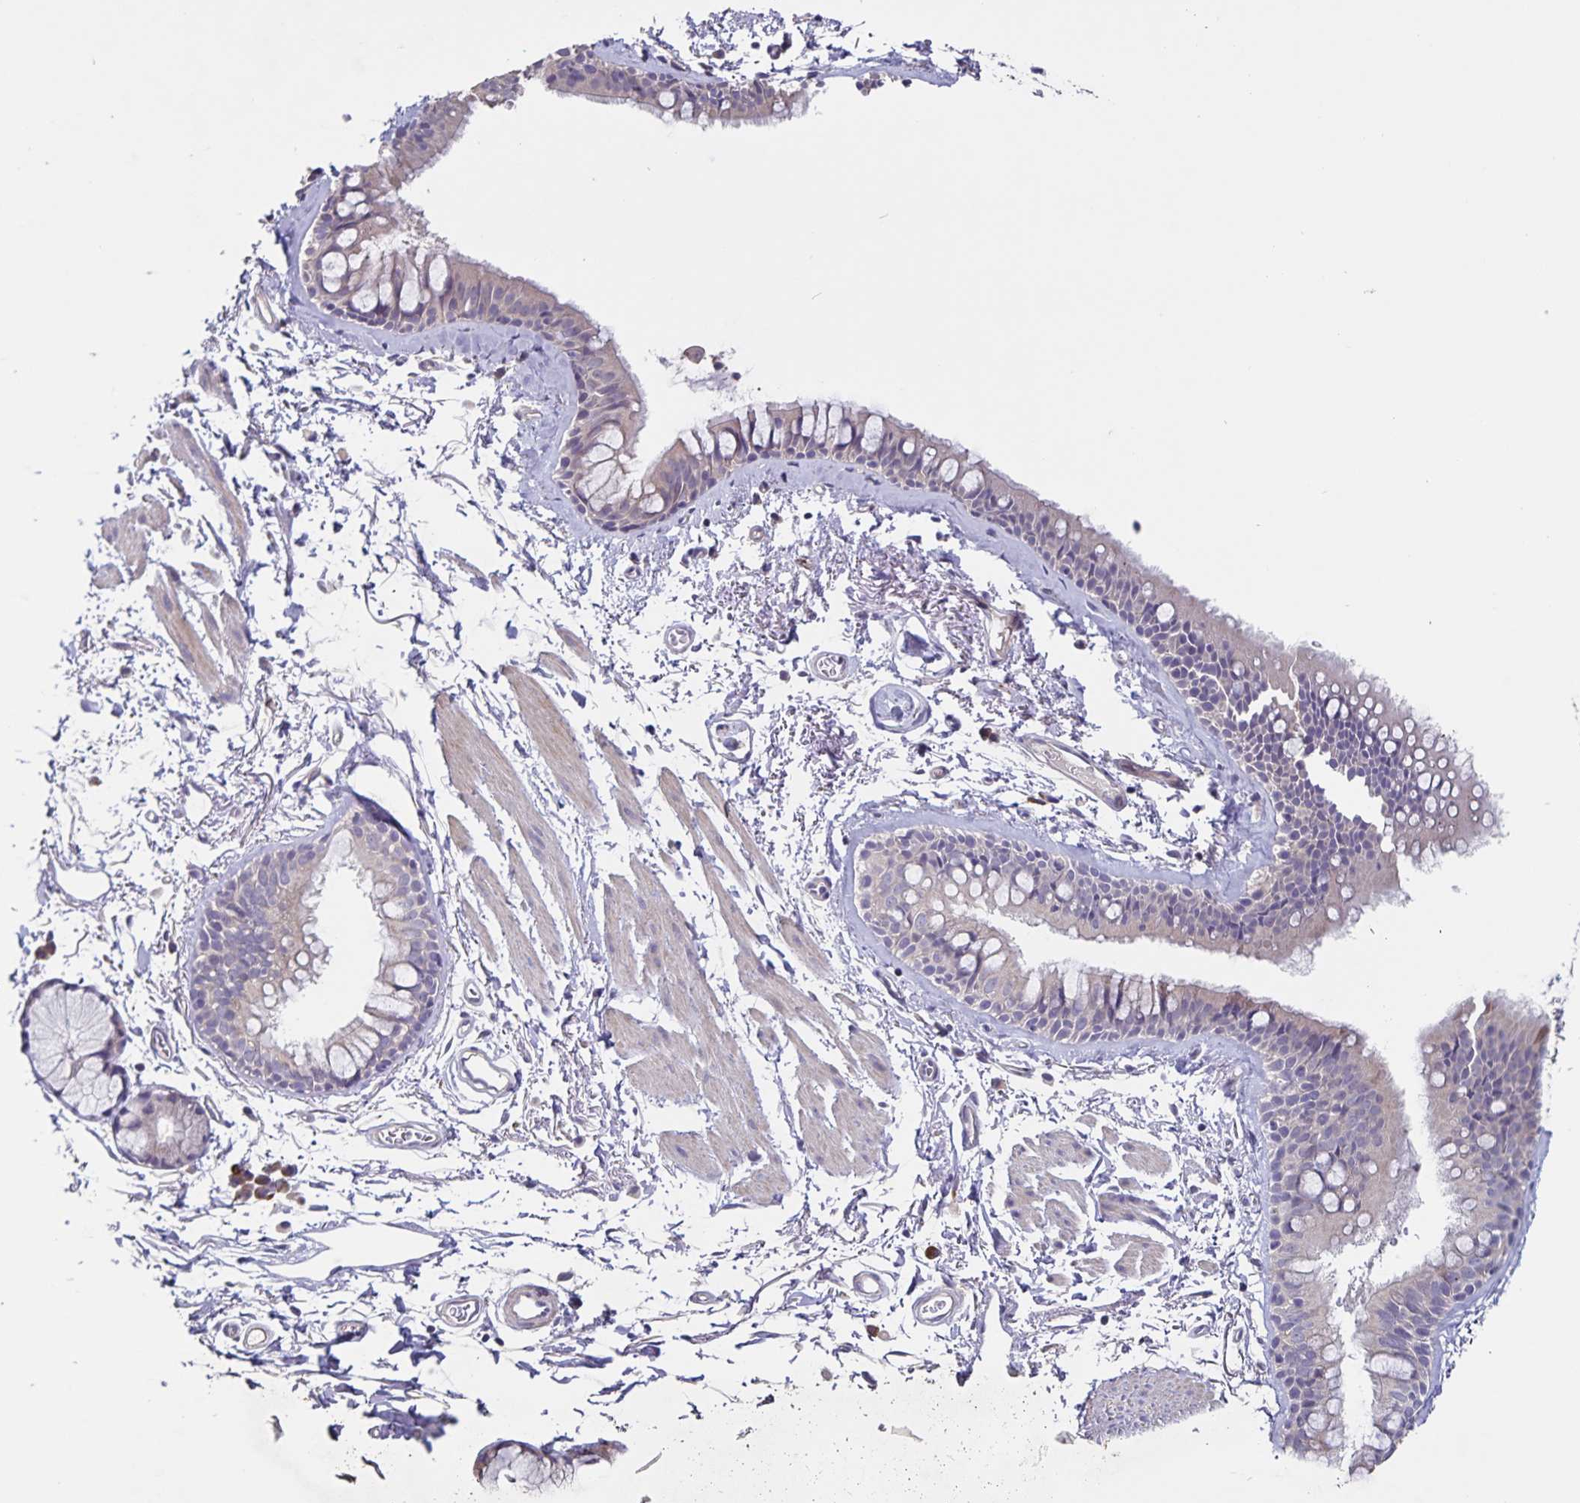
{"staining": {"intensity": "weak", "quantity": "<25%", "location": "cytoplasmic/membranous"}, "tissue": "bronchus", "cell_type": "Respiratory epithelial cells", "image_type": "normal", "snomed": [{"axis": "morphology", "description": "Normal tissue, NOS"}, {"axis": "topography", "description": "Cartilage tissue"}, {"axis": "topography", "description": "Bronchus"}], "caption": "Unremarkable bronchus was stained to show a protein in brown. There is no significant positivity in respiratory epithelial cells. The staining was performed using DAB (3,3'-diaminobenzidine) to visualize the protein expression in brown, while the nuclei were stained in blue with hematoxylin (Magnification: 20x).", "gene": "FBXL16", "patient": {"sex": "female", "age": 79}}